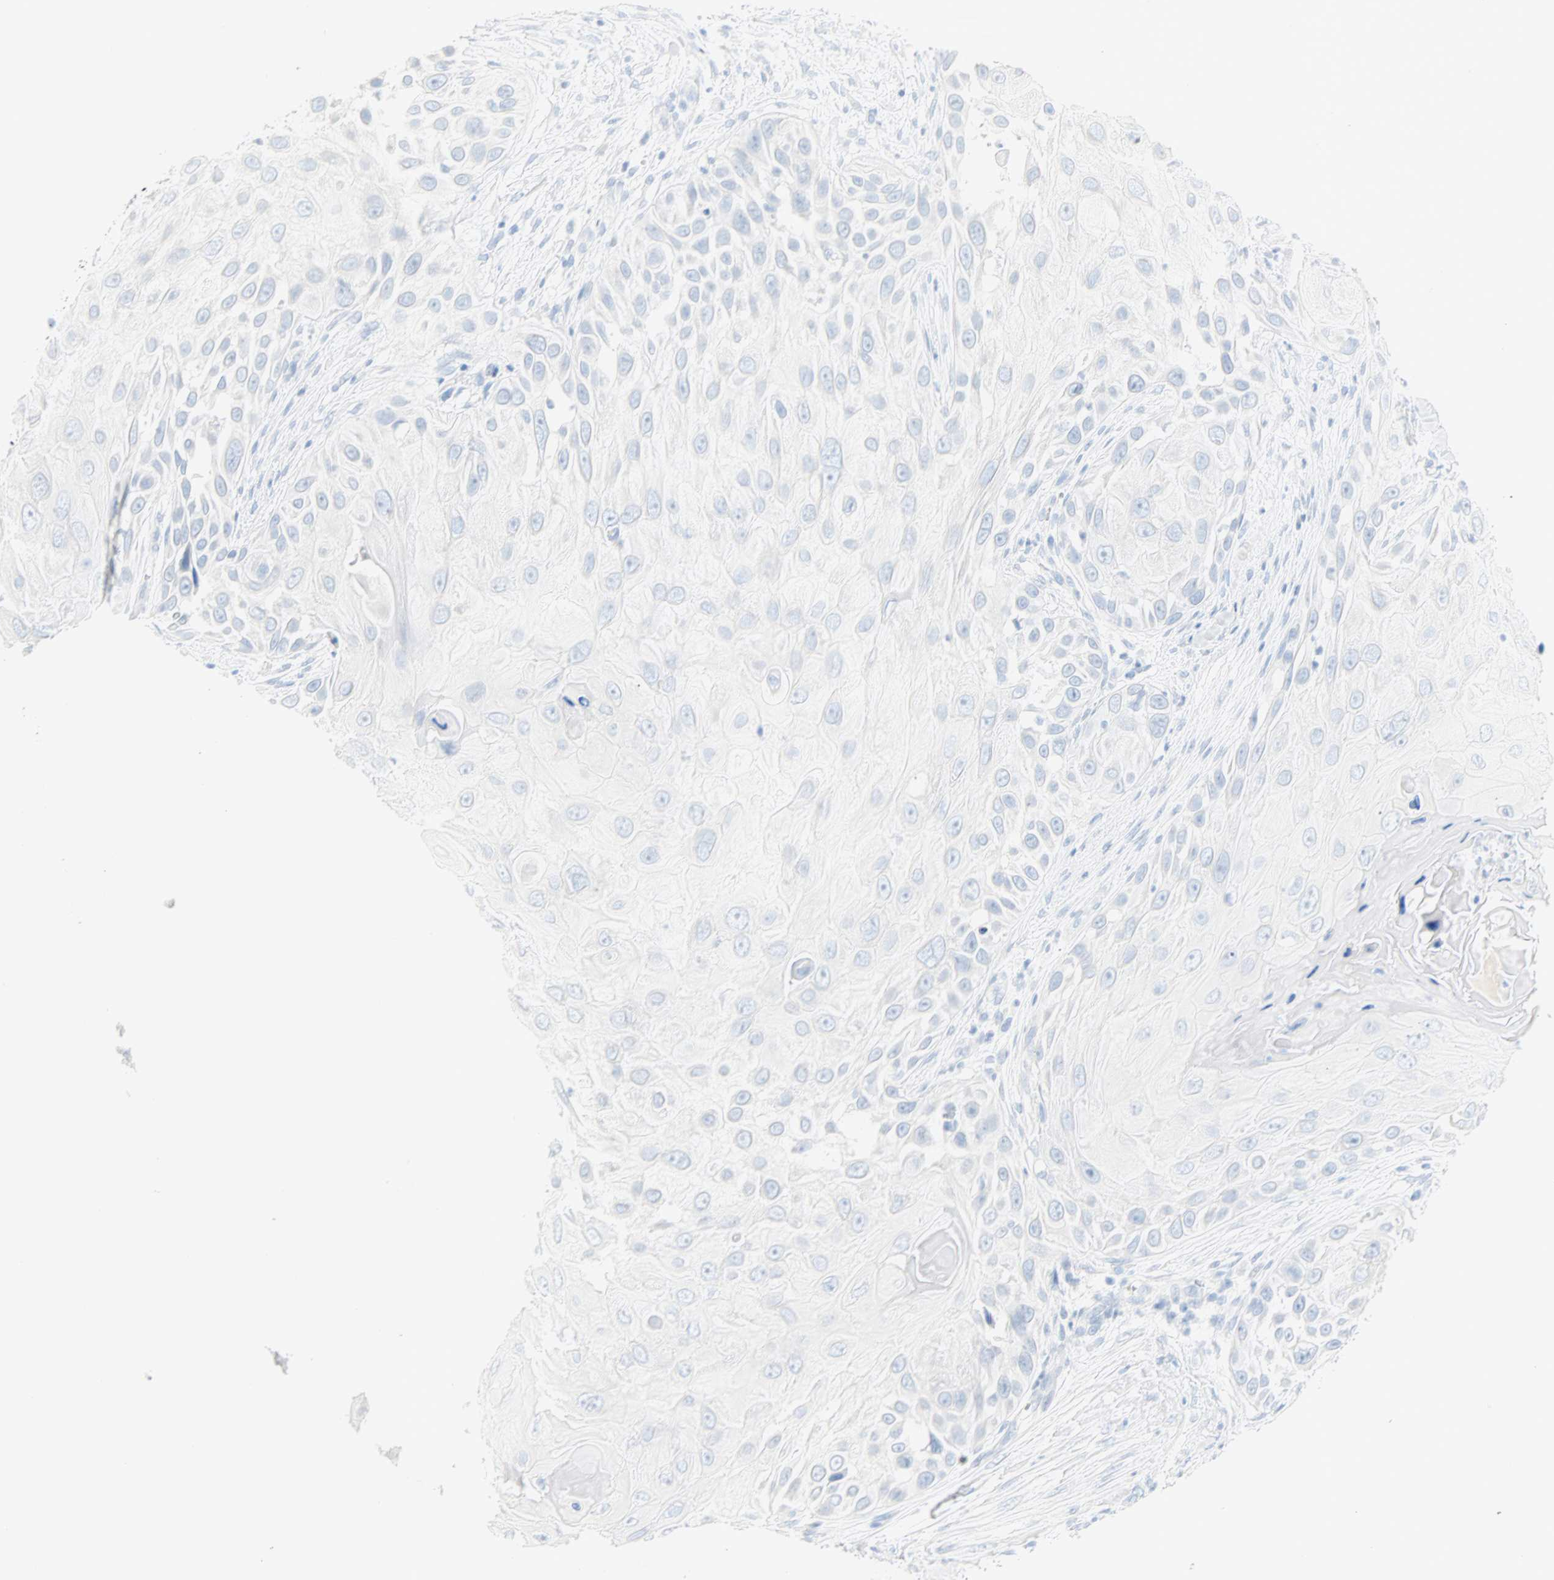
{"staining": {"intensity": "negative", "quantity": "none", "location": "none"}, "tissue": "skin cancer", "cell_type": "Tumor cells", "image_type": "cancer", "snomed": [{"axis": "morphology", "description": "Squamous cell carcinoma, NOS"}, {"axis": "topography", "description": "Skin"}], "caption": "Tumor cells show no significant protein expression in squamous cell carcinoma (skin). Nuclei are stained in blue.", "gene": "SELENBP1", "patient": {"sex": "female", "age": 44}}